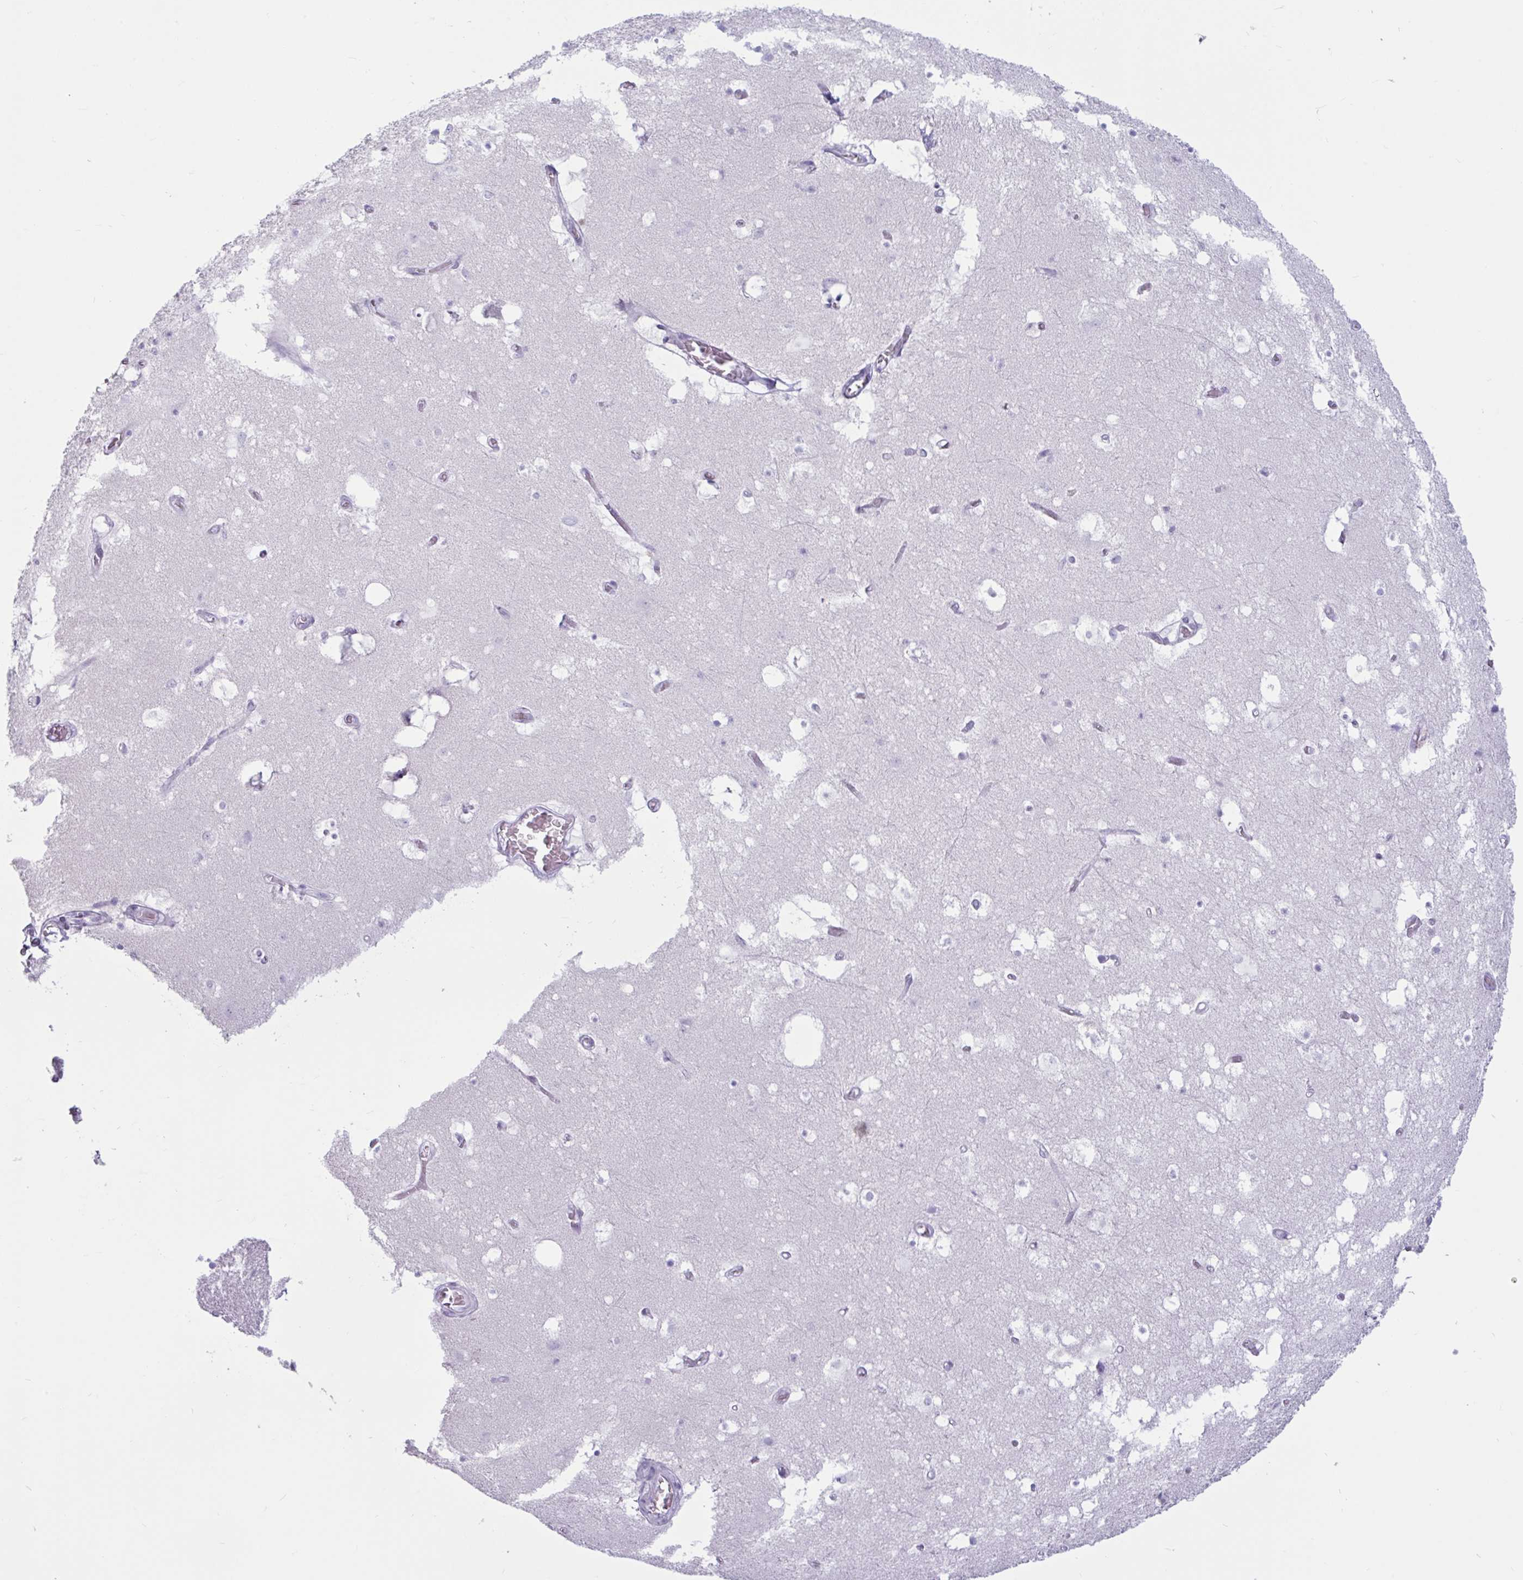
{"staining": {"intensity": "negative", "quantity": "none", "location": "none"}, "tissue": "hippocampus", "cell_type": "Glial cells", "image_type": "normal", "snomed": [{"axis": "morphology", "description": "Normal tissue, NOS"}, {"axis": "topography", "description": "Hippocampus"}], "caption": "An IHC micrograph of normal hippocampus is shown. There is no staining in glial cells of hippocampus. The staining is performed using DAB brown chromogen with nuclei counter-stained in using hematoxylin.", "gene": "BBS10", "patient": {"sex": "female", "age": 52}}